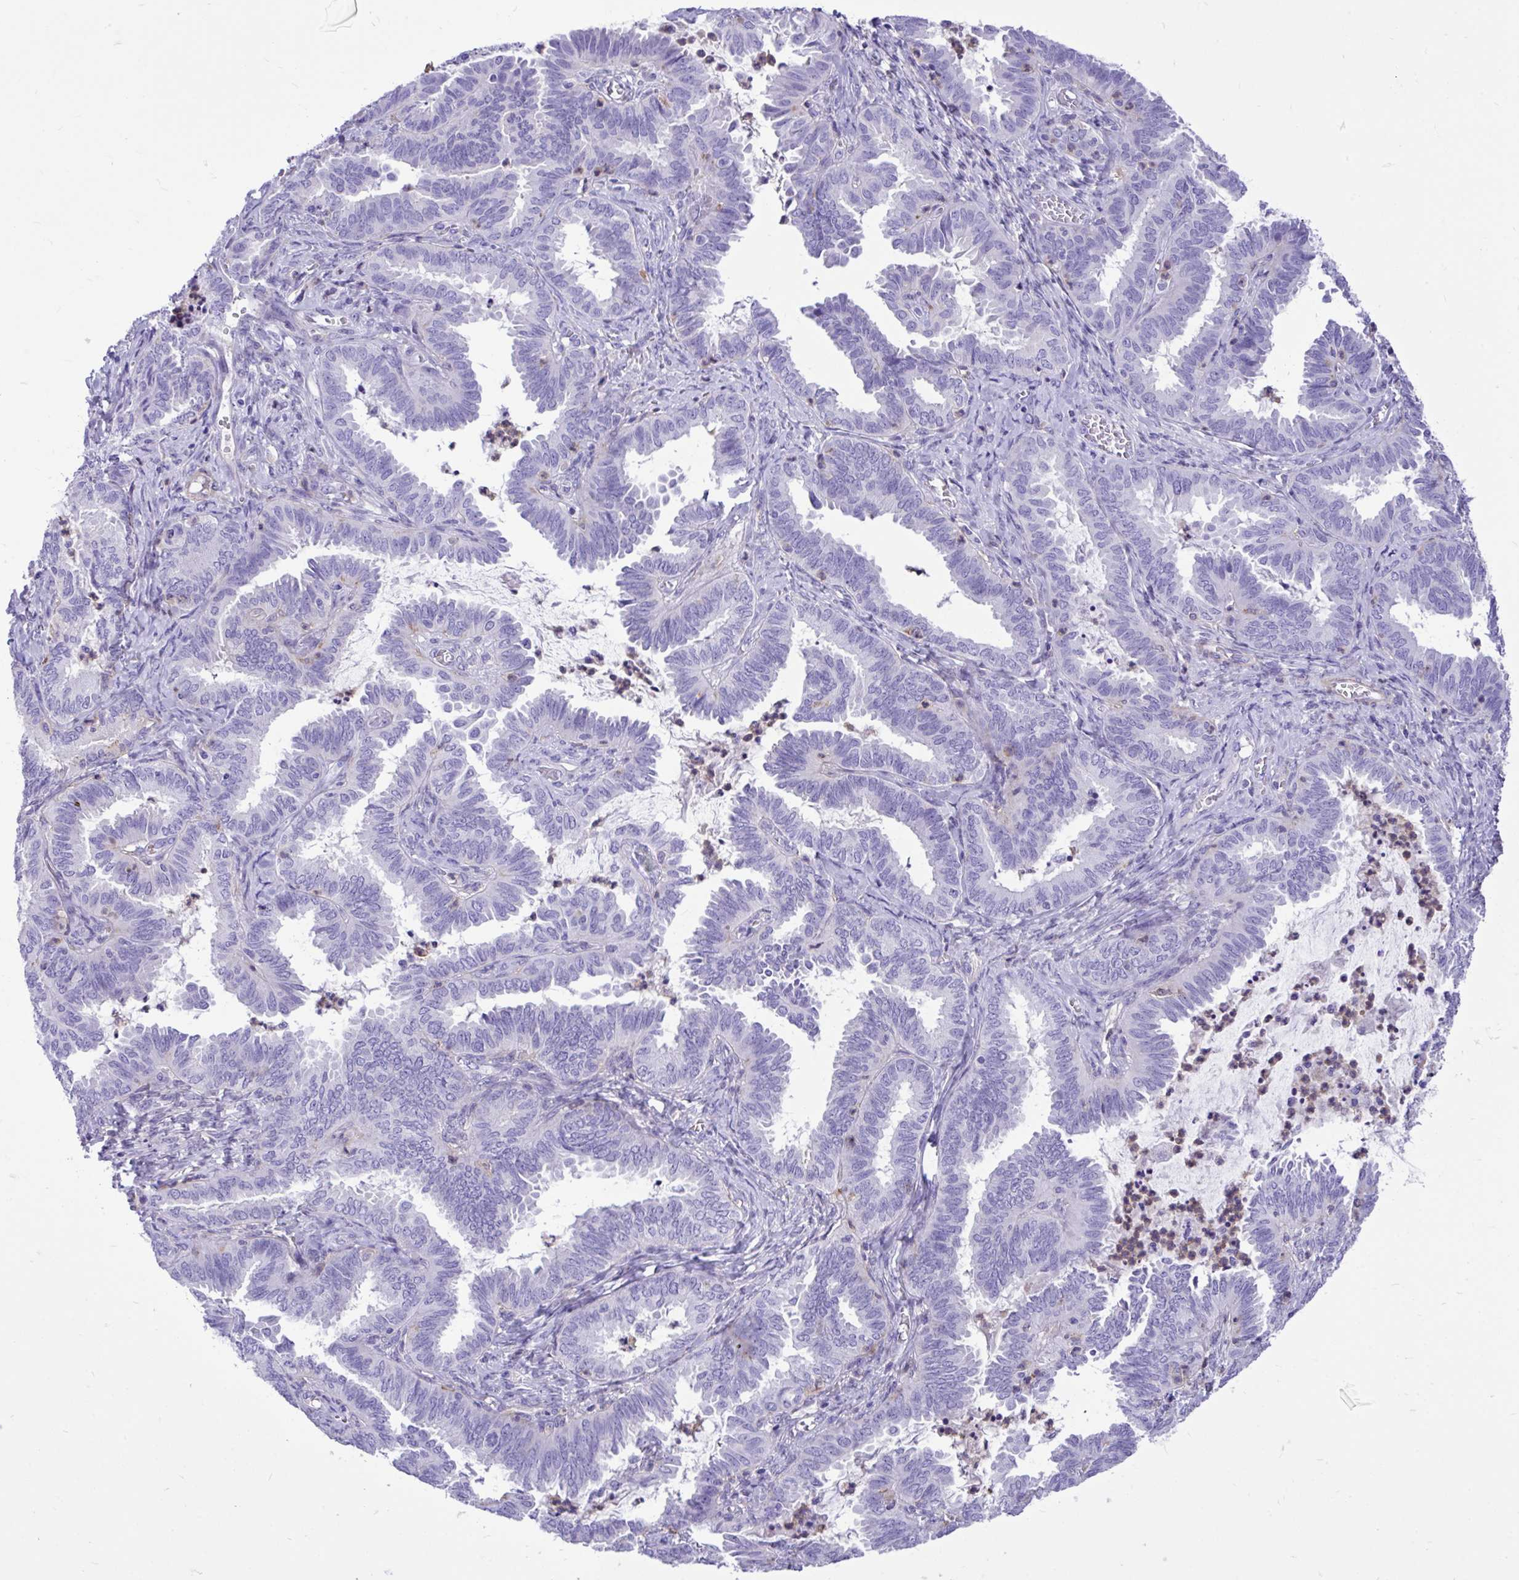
{"staining": {"intensity": "negative", "quantity": "none", "location": "none"}, "tissue": "ovarian cancer", "cell_type": "Tumor cells", "image_type": "cancer", "snomed": [{"axis": "morphology", "description": "Carcinoma, endometroid"}, {"axis": "topography", "description": "Ovary"}], "caption": "Ovarian cancer stained for a protein using immunohistochemistry (IHC) demonstrates no positivity tumor cells.", "gene": "TLR7", "patient": {"sex": "female", "age": 70}}